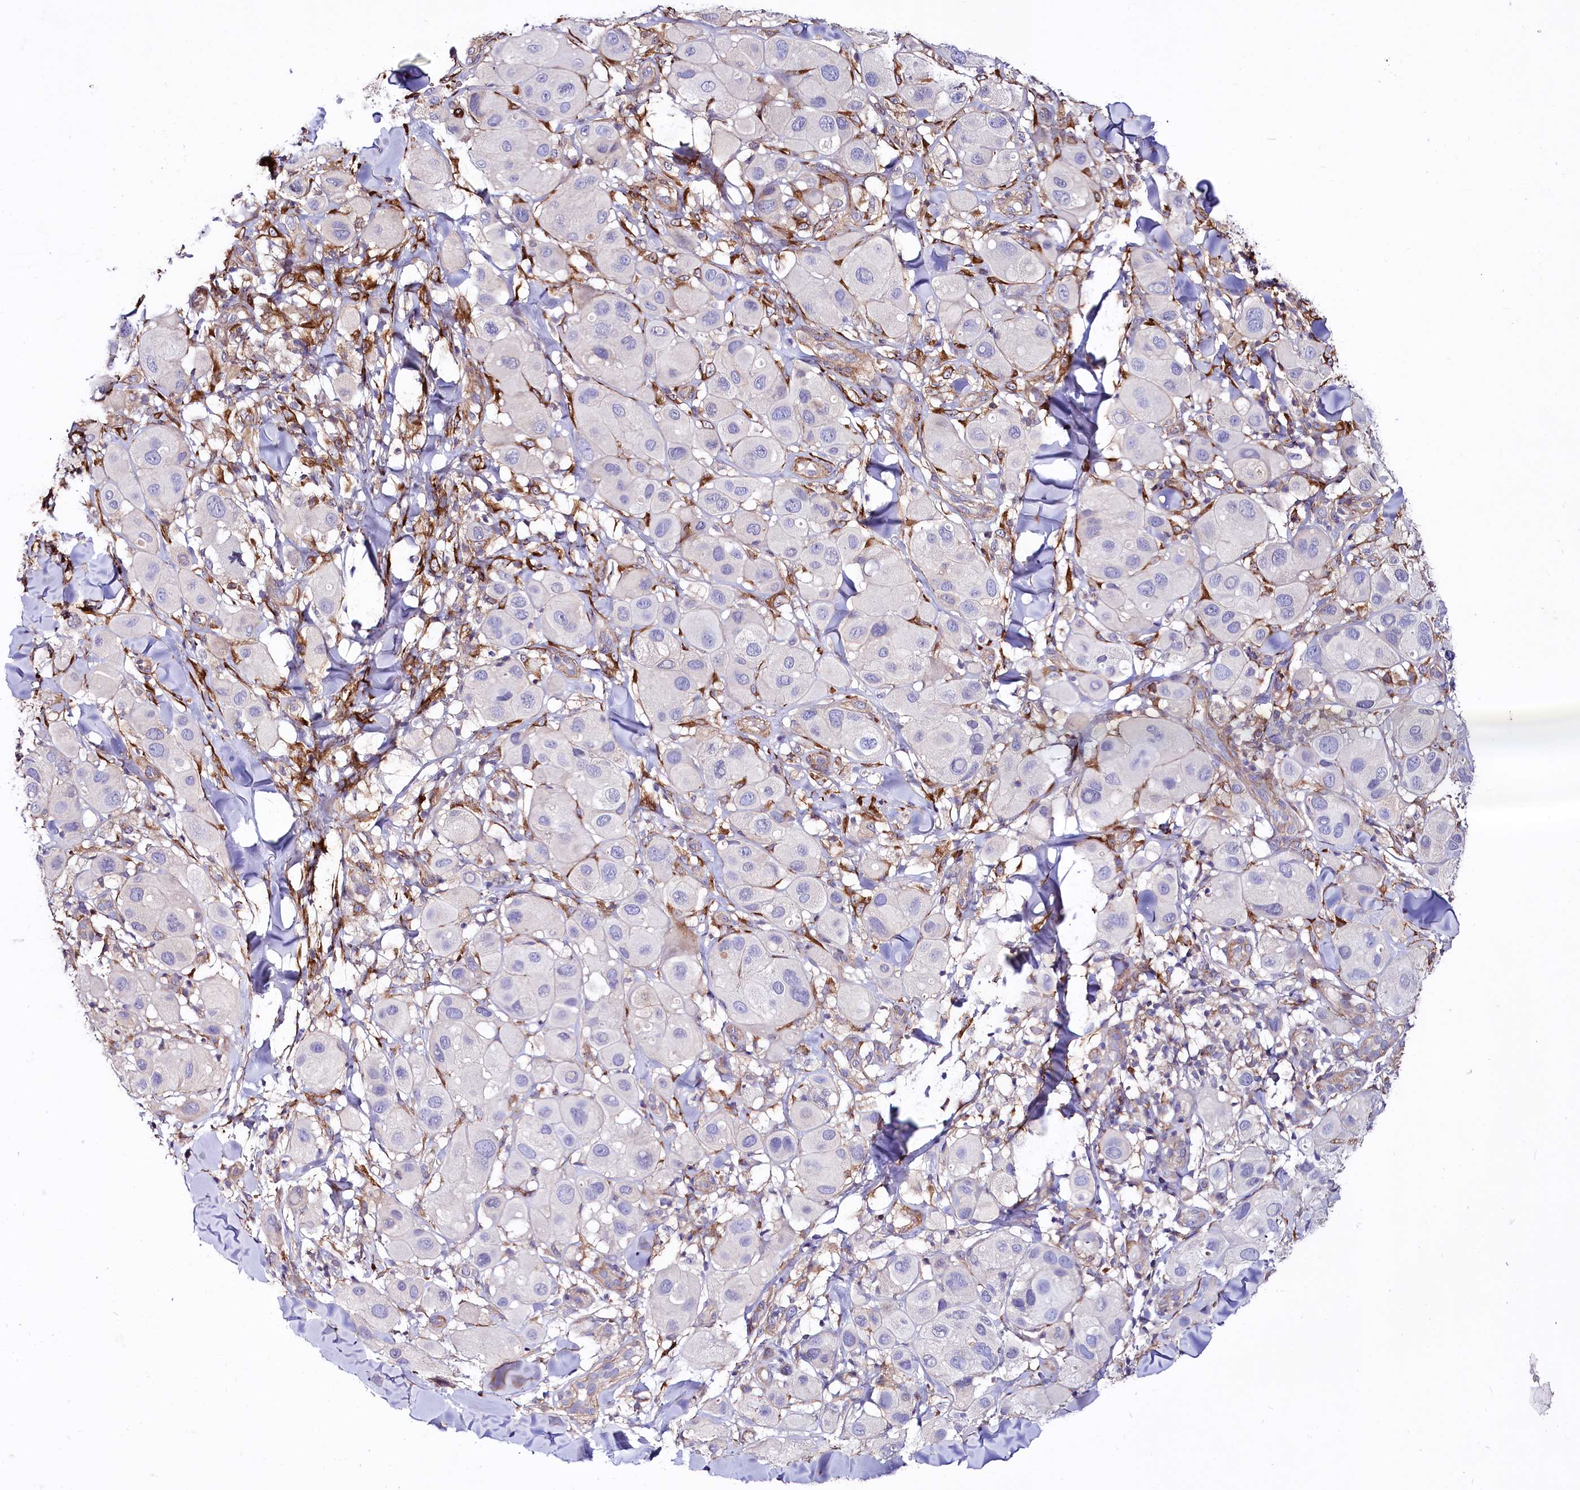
{"staining": {"intensity": "negative", "quantity": "none", "location": "none"}, "tissue": "melanoma", "cell_type": "Tumor cells", "image_type": "cancer", "snomed": [{"axis": "morphology", "description": "Malignant melanoma, Metastatic site"}, {"axis": "topography", "description": "Skin"}], "caption": "Melanoma was stained to show a protein in brown. There is no significant staining in tumor cells.", "gene": "FCHSD2", "patient": {"sex": "male", "age": 41}}